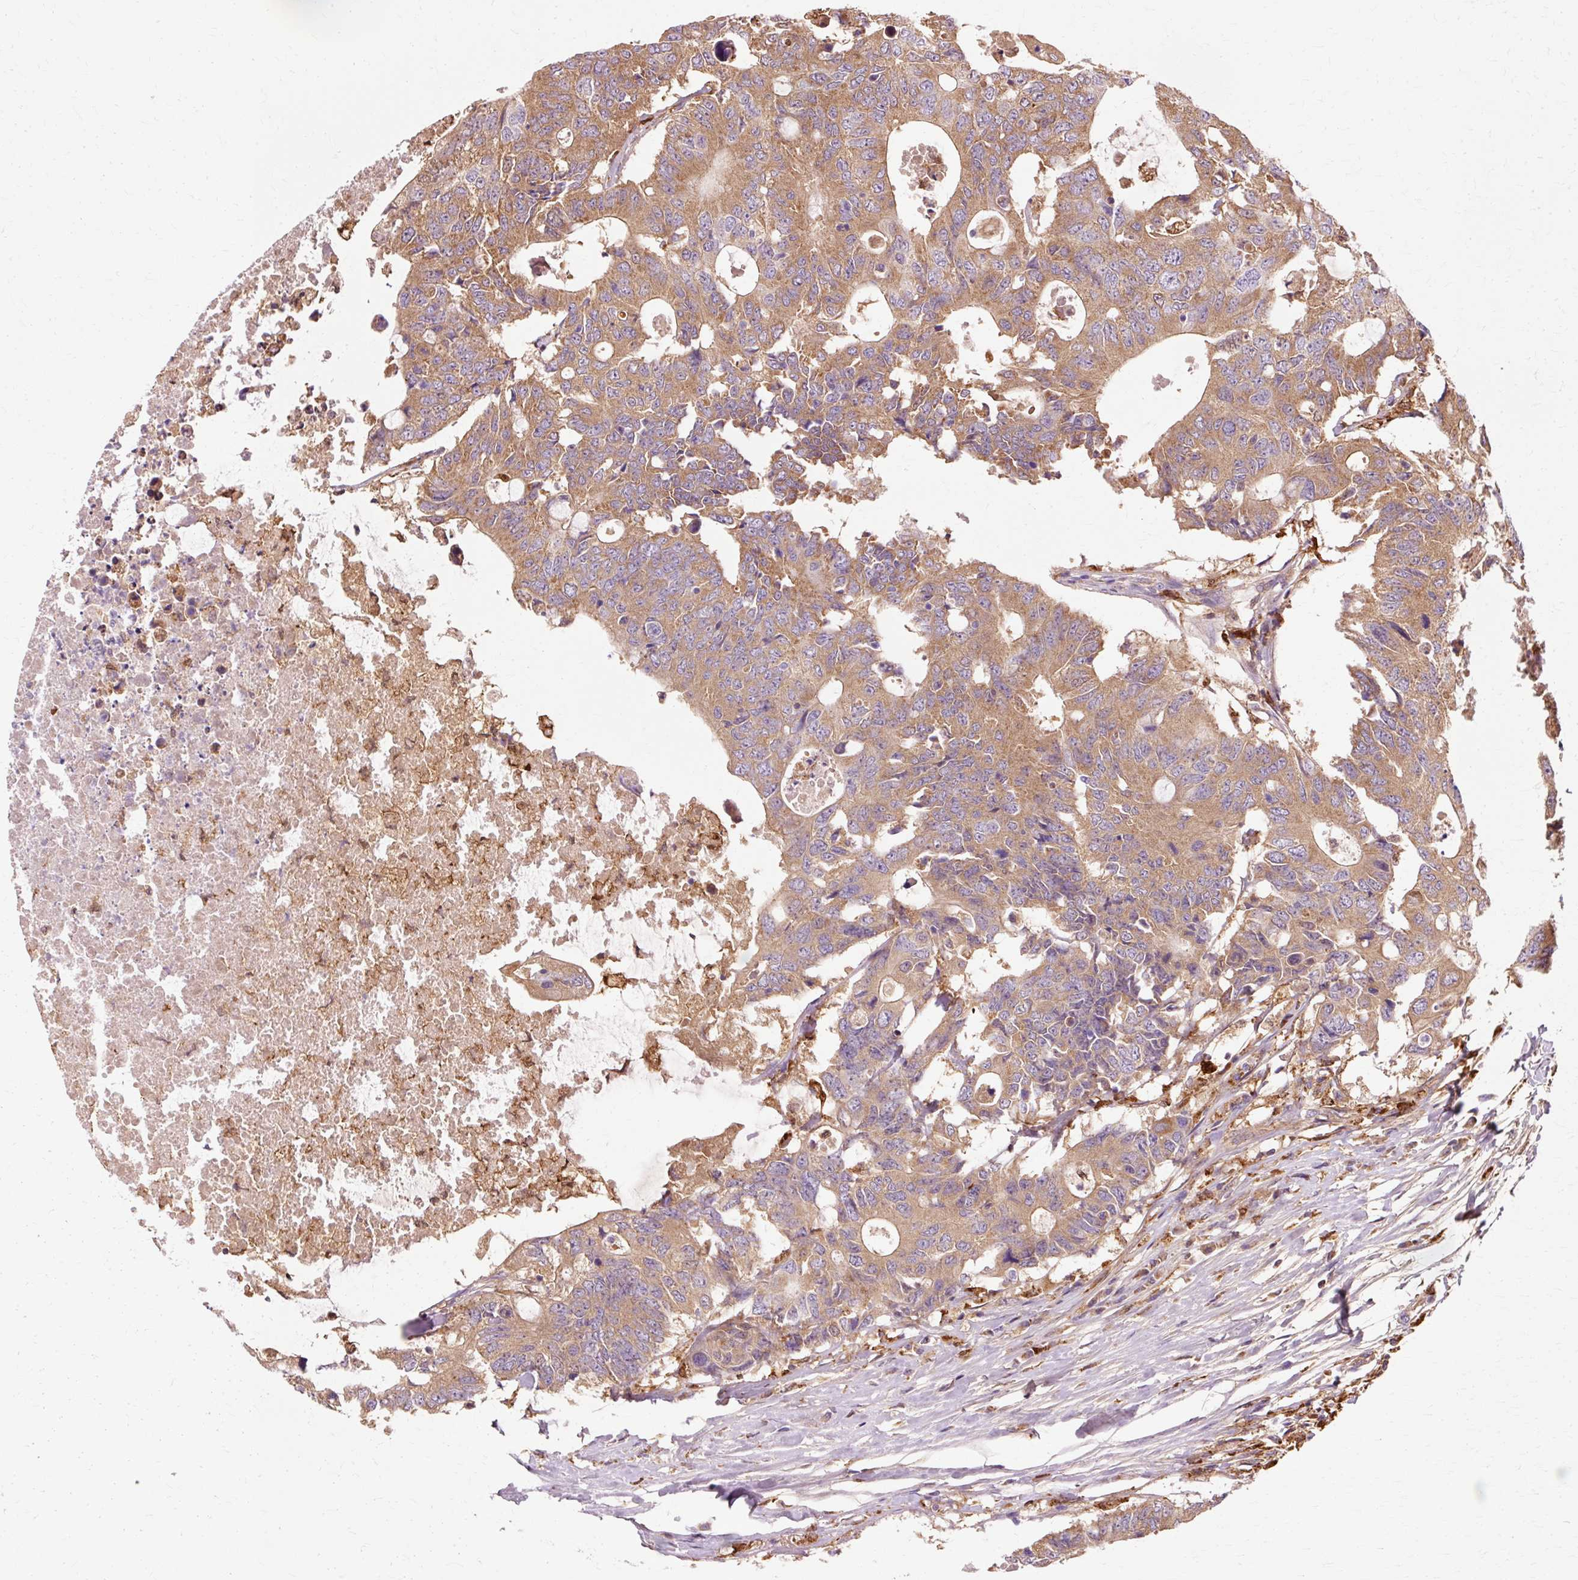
{"staining": {"intensity": "moderate", "quantity": ">75%", "location": "cytoplasmic/membranous"}, "tissue": "colorectal cancer", "cell_type": "Tumor cells", "image_type": "cancer", "snomed": [{"axis": "morphology", "description": "Adenocarcinoma, NOS"}, {"axis": "topography", "description": "Colon"}], "caption": "Tumor cells display medium levels of moderate cytoplasmic/membranous positivity in approximately >75% of cells in colorectal adenocarcinoma.", "gene": "GPX1", "patient": {"sex": "male", "age": 71}}